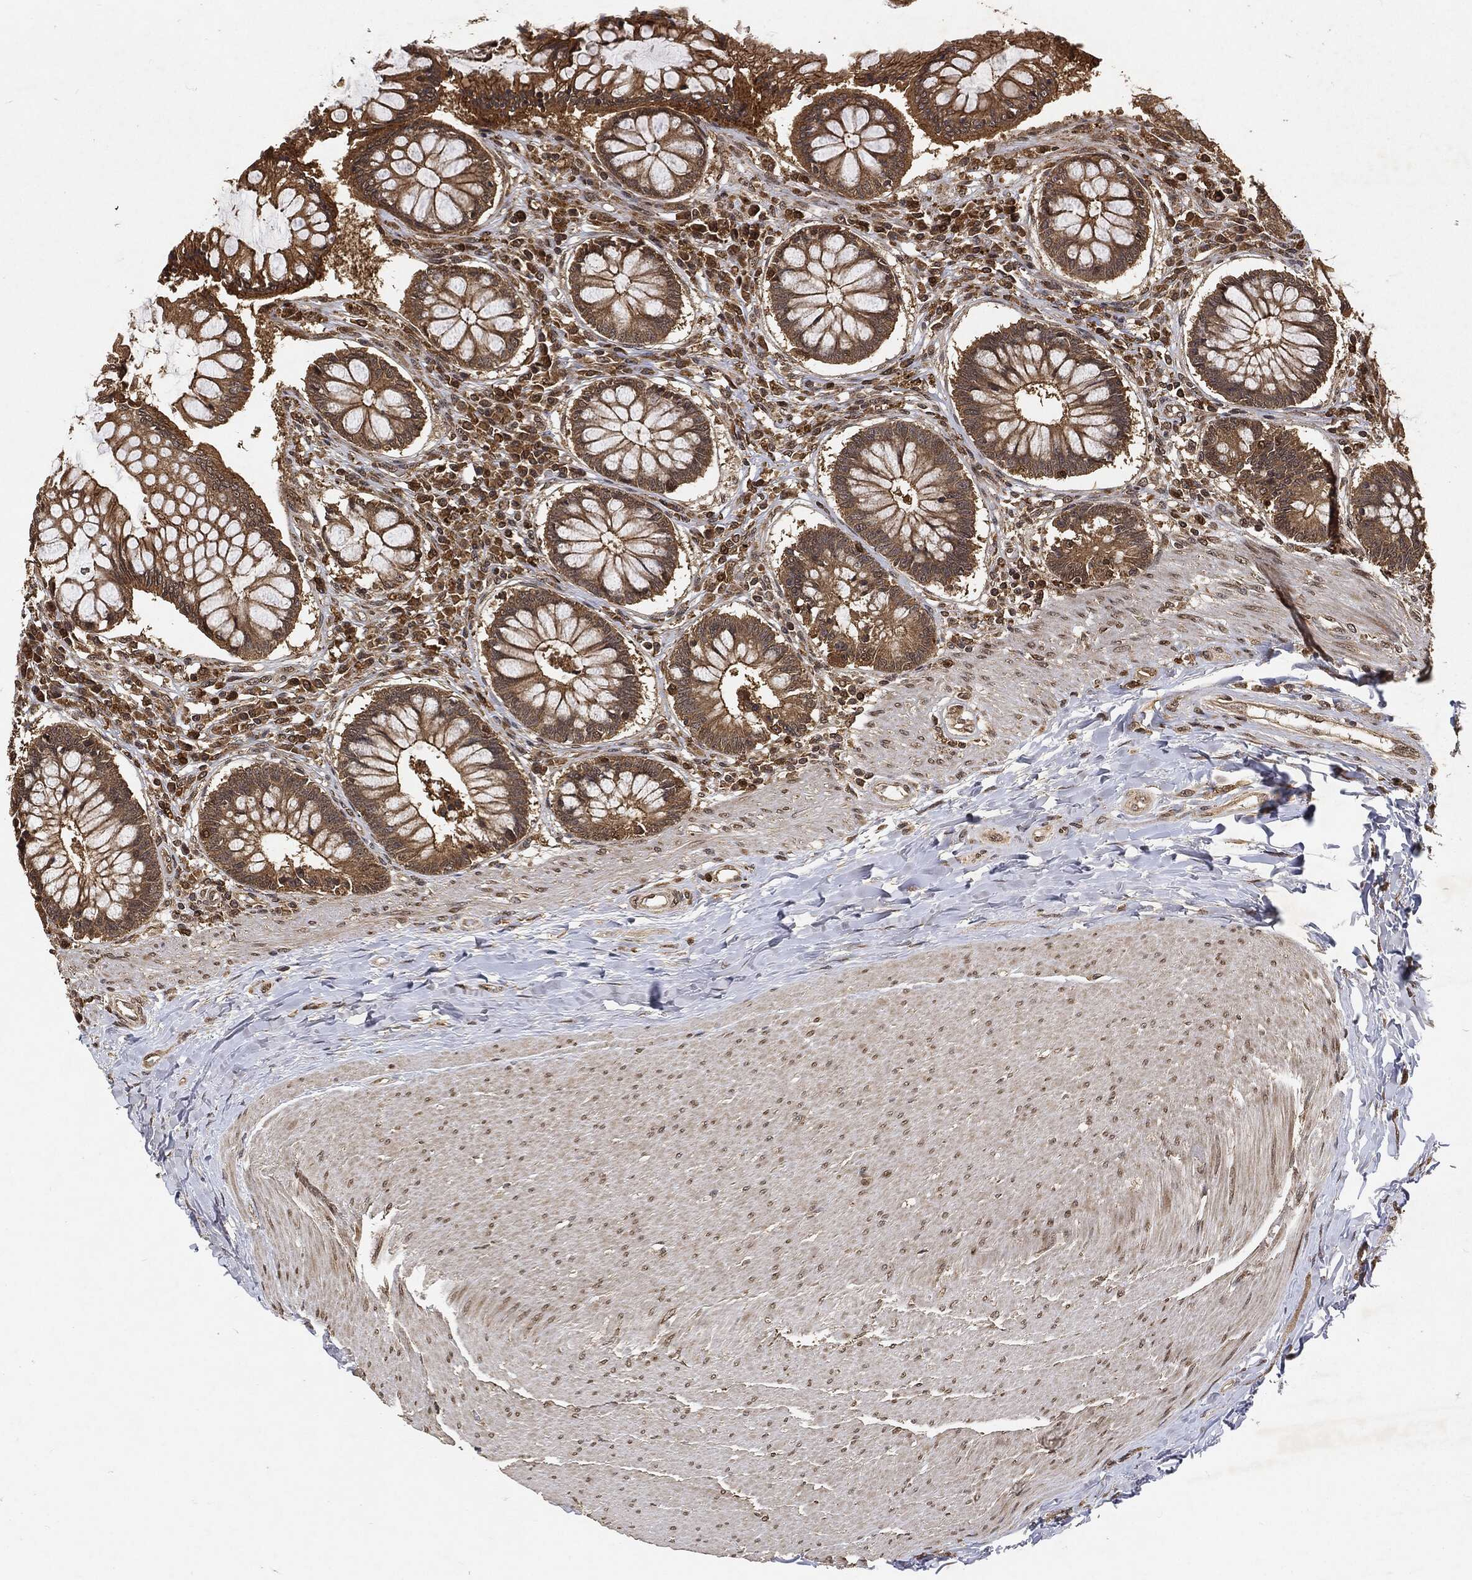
{"staining": {"intensity": "moderate", "quantity": ">75%", "location": "cytoplasmic/membranous"}, "tissue": "rectum", "cell_type": "Glandular cells", "image_type": "normal", "snomed": [{"axis": "morphology", "description": "Normal tissue, NOS"}, {"axis": "topography", "description": "Rectum"}], "caption": "Brown immunohistochemical staining in benign human rectum reveals moderate cytoplasmic/membranous positivity in approximately >75% of glandular cells. The staining is performed using DAB (3,3'-diaminobenzidine) brown chromogen to label protein expression. The nuclei are counter-stained blue using hematoxylin.", "gene": "ZNF226", "patient": {"sex": "female", "age": 58}}